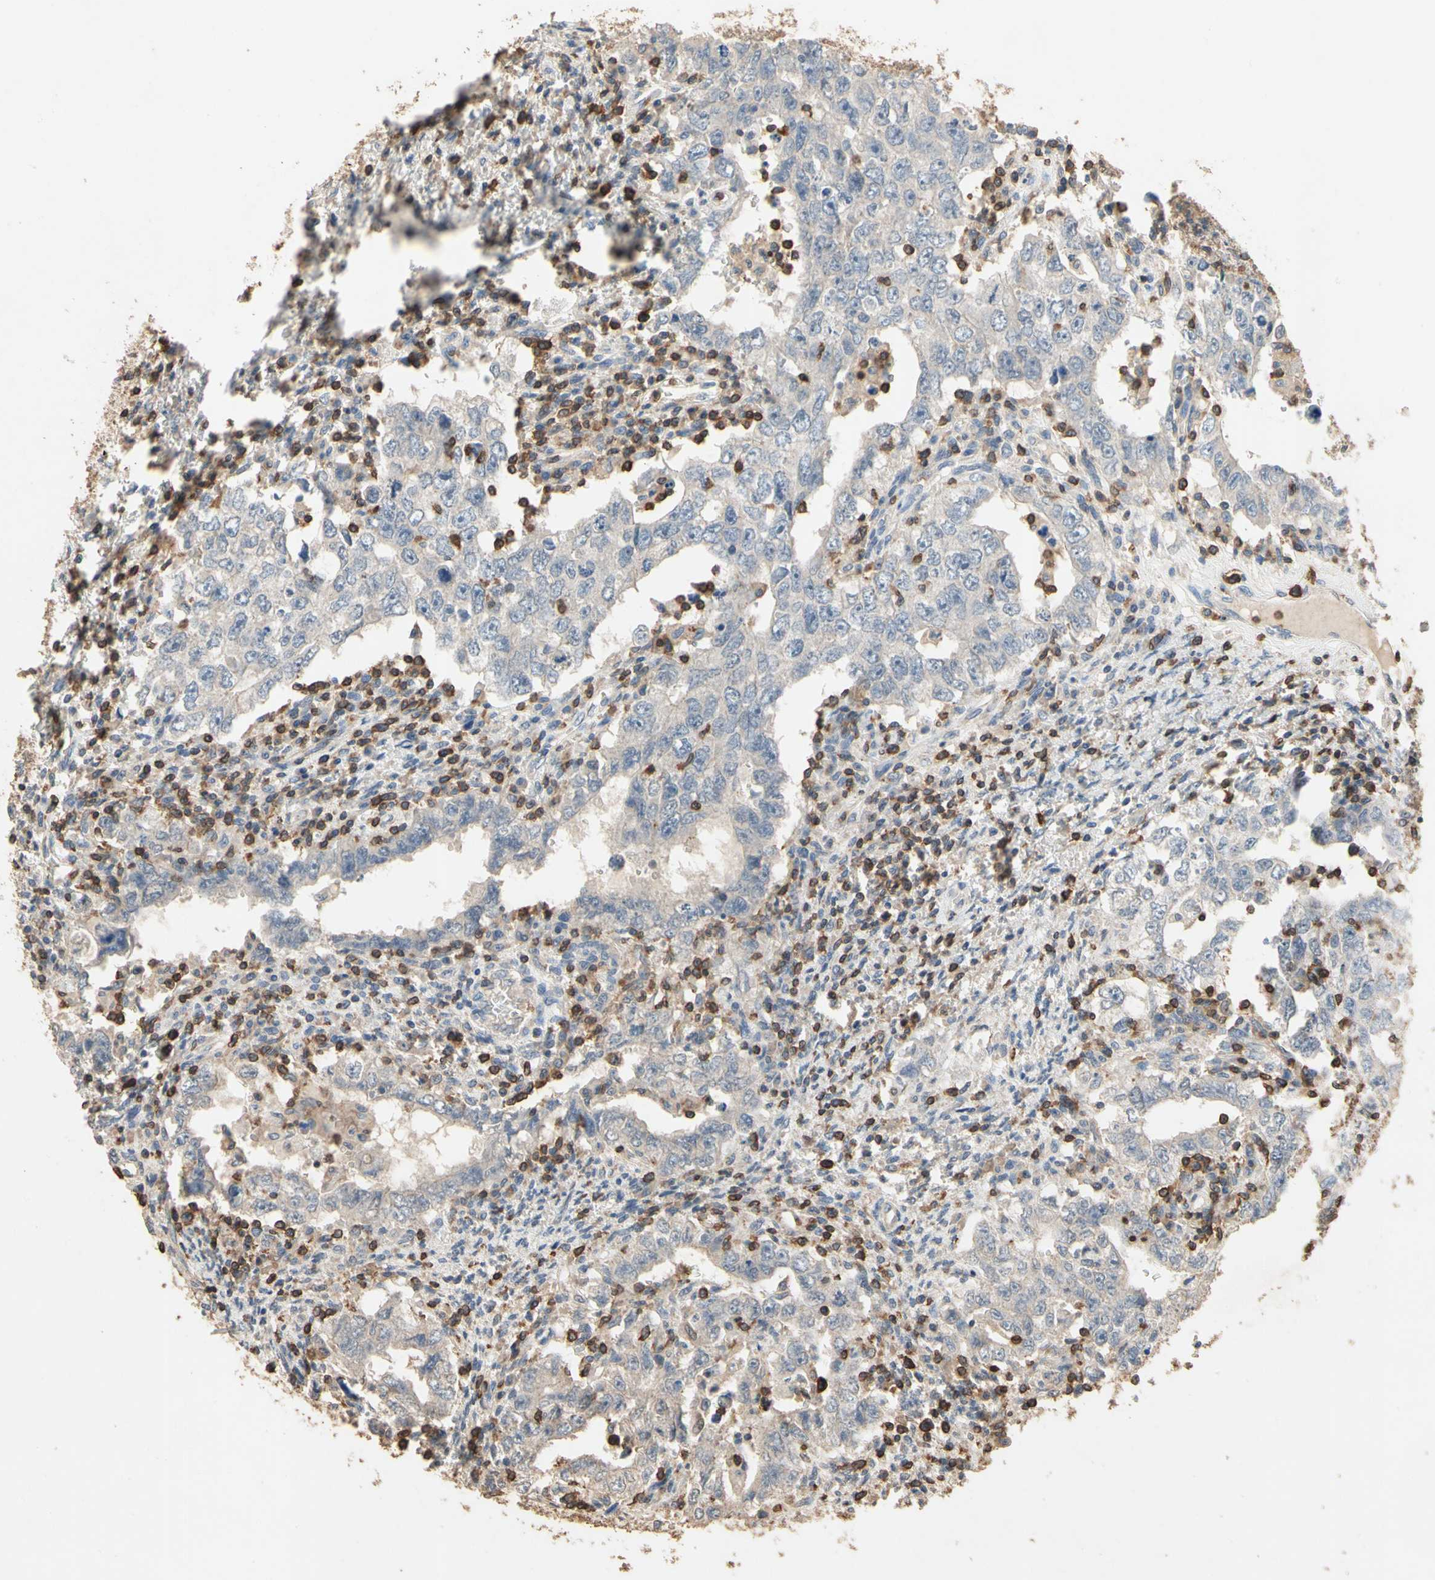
{"staining": {"intensity": "weak", "quantity": "<25%", "location": "cytoplasmic/membranous"}, "tissue": "testis cancer", "cell_type": "Tumor cells", "image_type": "cancer", "snomed": [{"axis": "morphology", "description": "Carcinoma, Embryonal, NOS"}, {"axis": "topography", "description": "Testis"}], "caption": "Tumor cells are negative for protein expression in human testis cancer. The staining is performed using DAB (3,3'-diaminobenzidine) brown chromogen with nuclei counter-stained in using hematoxylin.", "gene": "MAP3K10", "patient": {"sex": "male", "age": 26}}